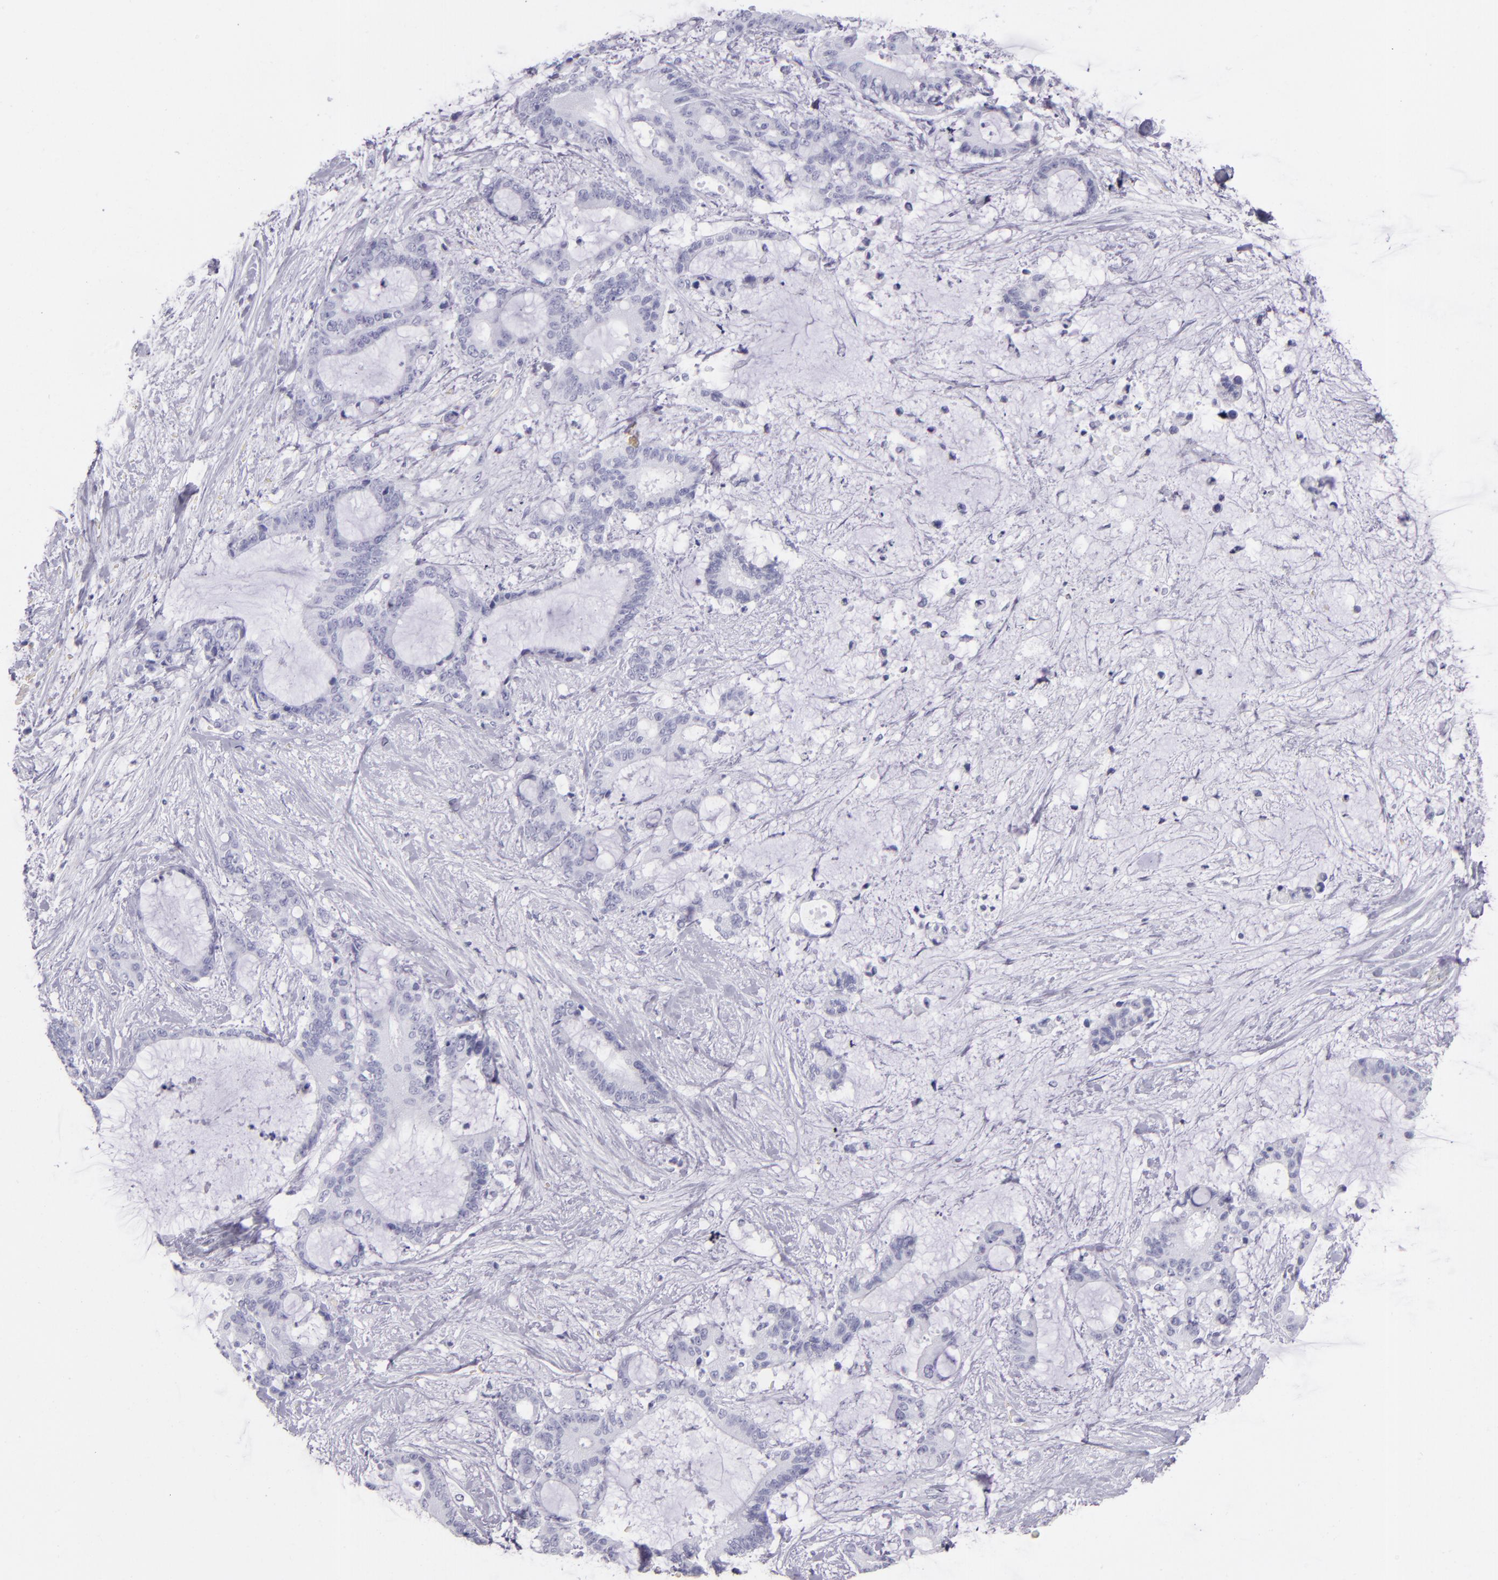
{"staining": {"intensity": "negative", "quantity": "none", "location": "none"}, "tissue": "liver cancer", "cell_type": "Tumor cells", "image_type": "cancer", "snomed": [{"axis": "morphology", "description": "Cholangiocarcinoma"}, {"axis": "topography", "description": "Liver"}], "caption": "High magnification brightfield microscopy of liver cancer (cholangiocarcinoma) stained with DAB (3,3'-diaminobenzidine) (brown) and counterstained with hematoxylin (blue): tumor cells show no significant positivity.", "gene": "CR2", "patient": {"sex": "female", "age": 73}}